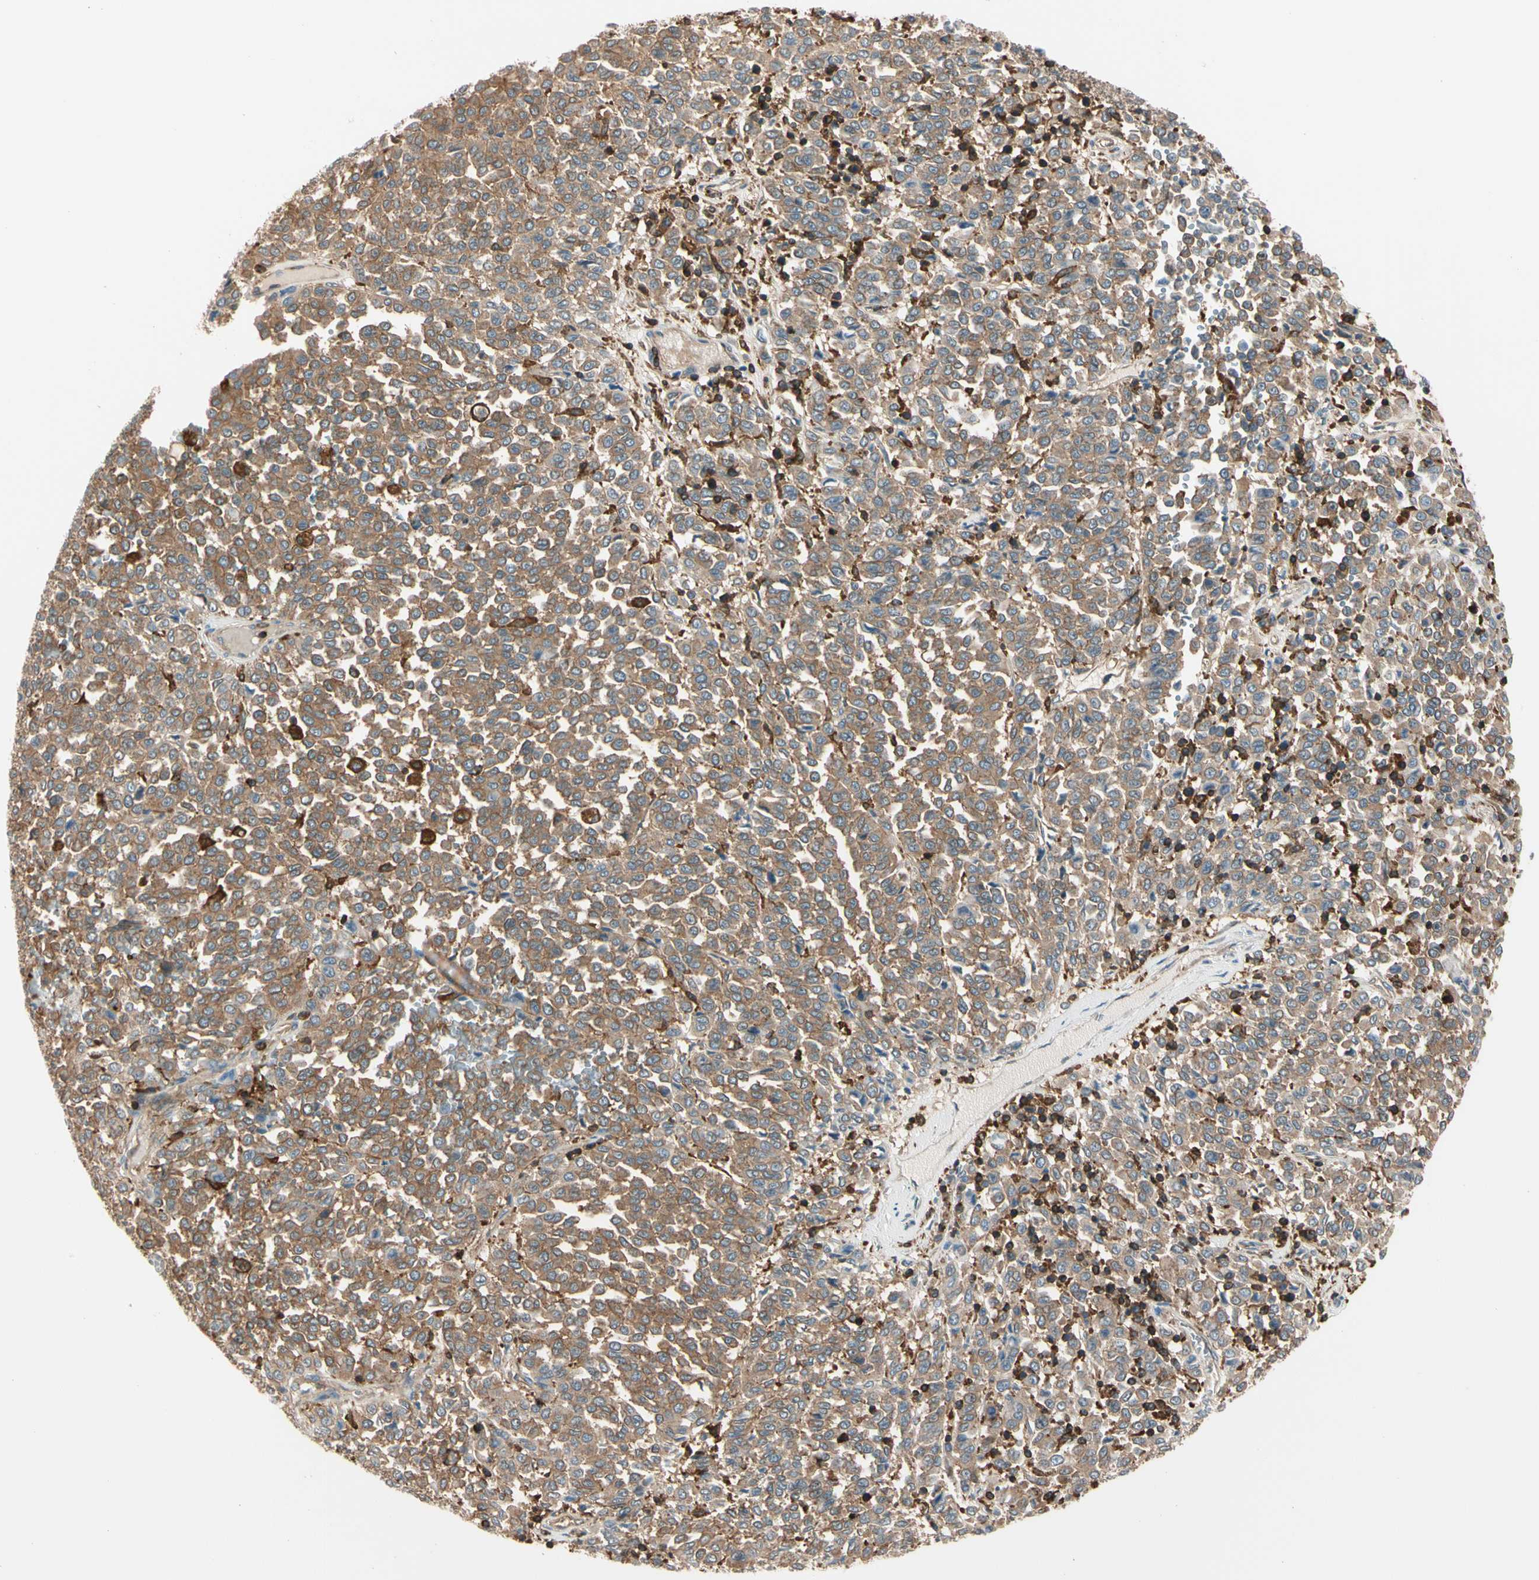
{"staining": {"intensity": "moderate", "quantity": ">75%", "location": "cytoplasmic/membranous"}, "tissue": "melanoma", "cell_type": "Tumor cells", "image_type": "cancer", "snomed": [{"axis": "morphology", "description": "Malignant melanoma, Metastatic site"}, {"axis": "topography", "description": "Pancreas"}], "caption": "Tumor cells exhibit medium levels of moderate cytoplasmic/membranous staining in about >75% of cells in human melanoma.", "gene": "CAPZA2", "patient": {"sex": "female", "age": 30}}